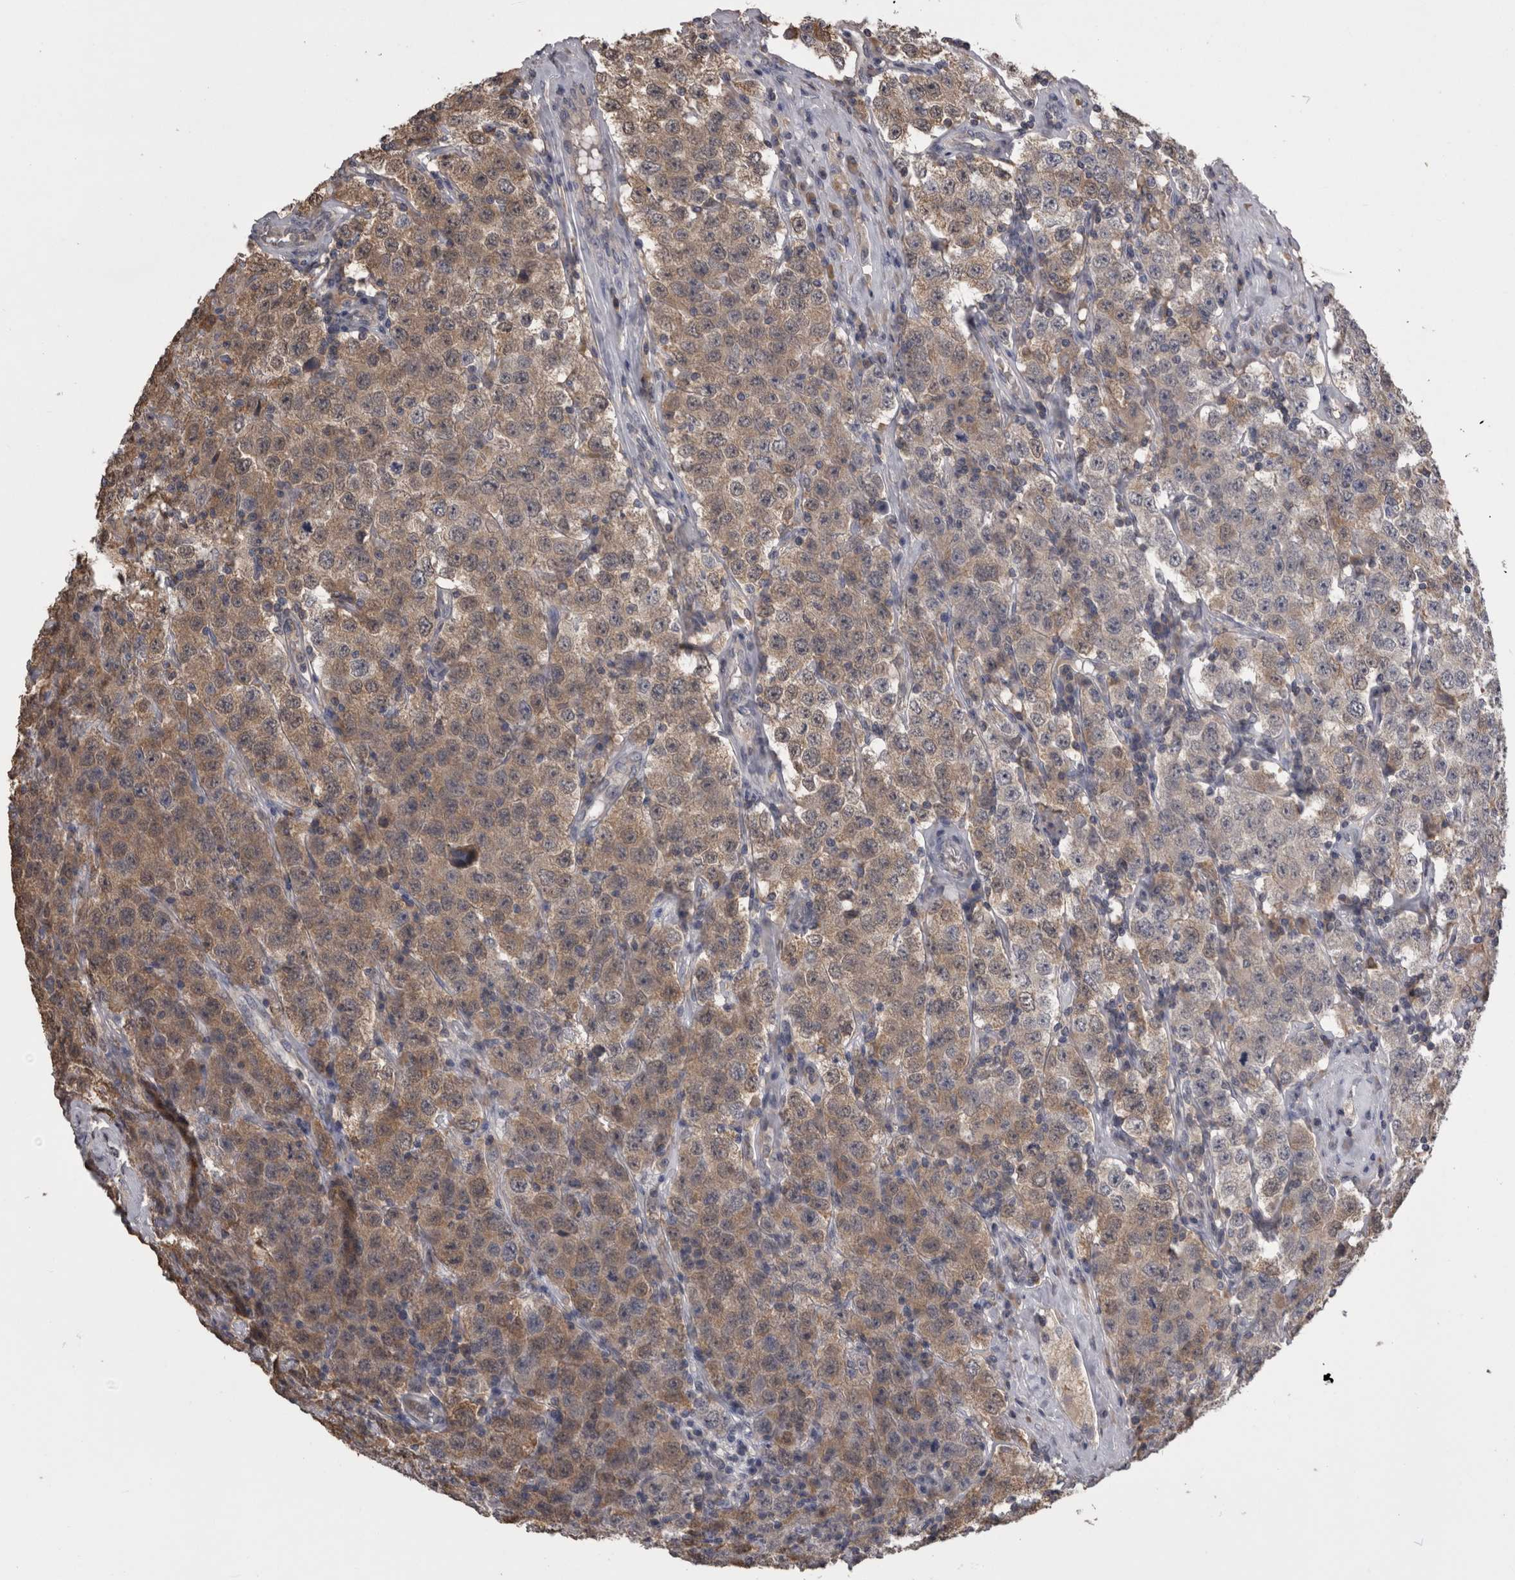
{"staining": {"intensity": "moderate", "quantity": "25%-75%", "location": "cytoplasmic/membranous"}, "tissue": "testis cancer", "cell_type": "Tumor cells", "image_type": "cancer", "snomed": [{"axis": "morphology", "description": "Seminoma, NOS"}, {"axis": "topography", "description": "Testis"}], "caption": "This is a histology image of IHC staining of testis cancer, which shows moderate staining in the cytoplasmic/membranous of tumor cells.", "gene": "ANXA13", "patient": {"sex": "male", "age": 52}}